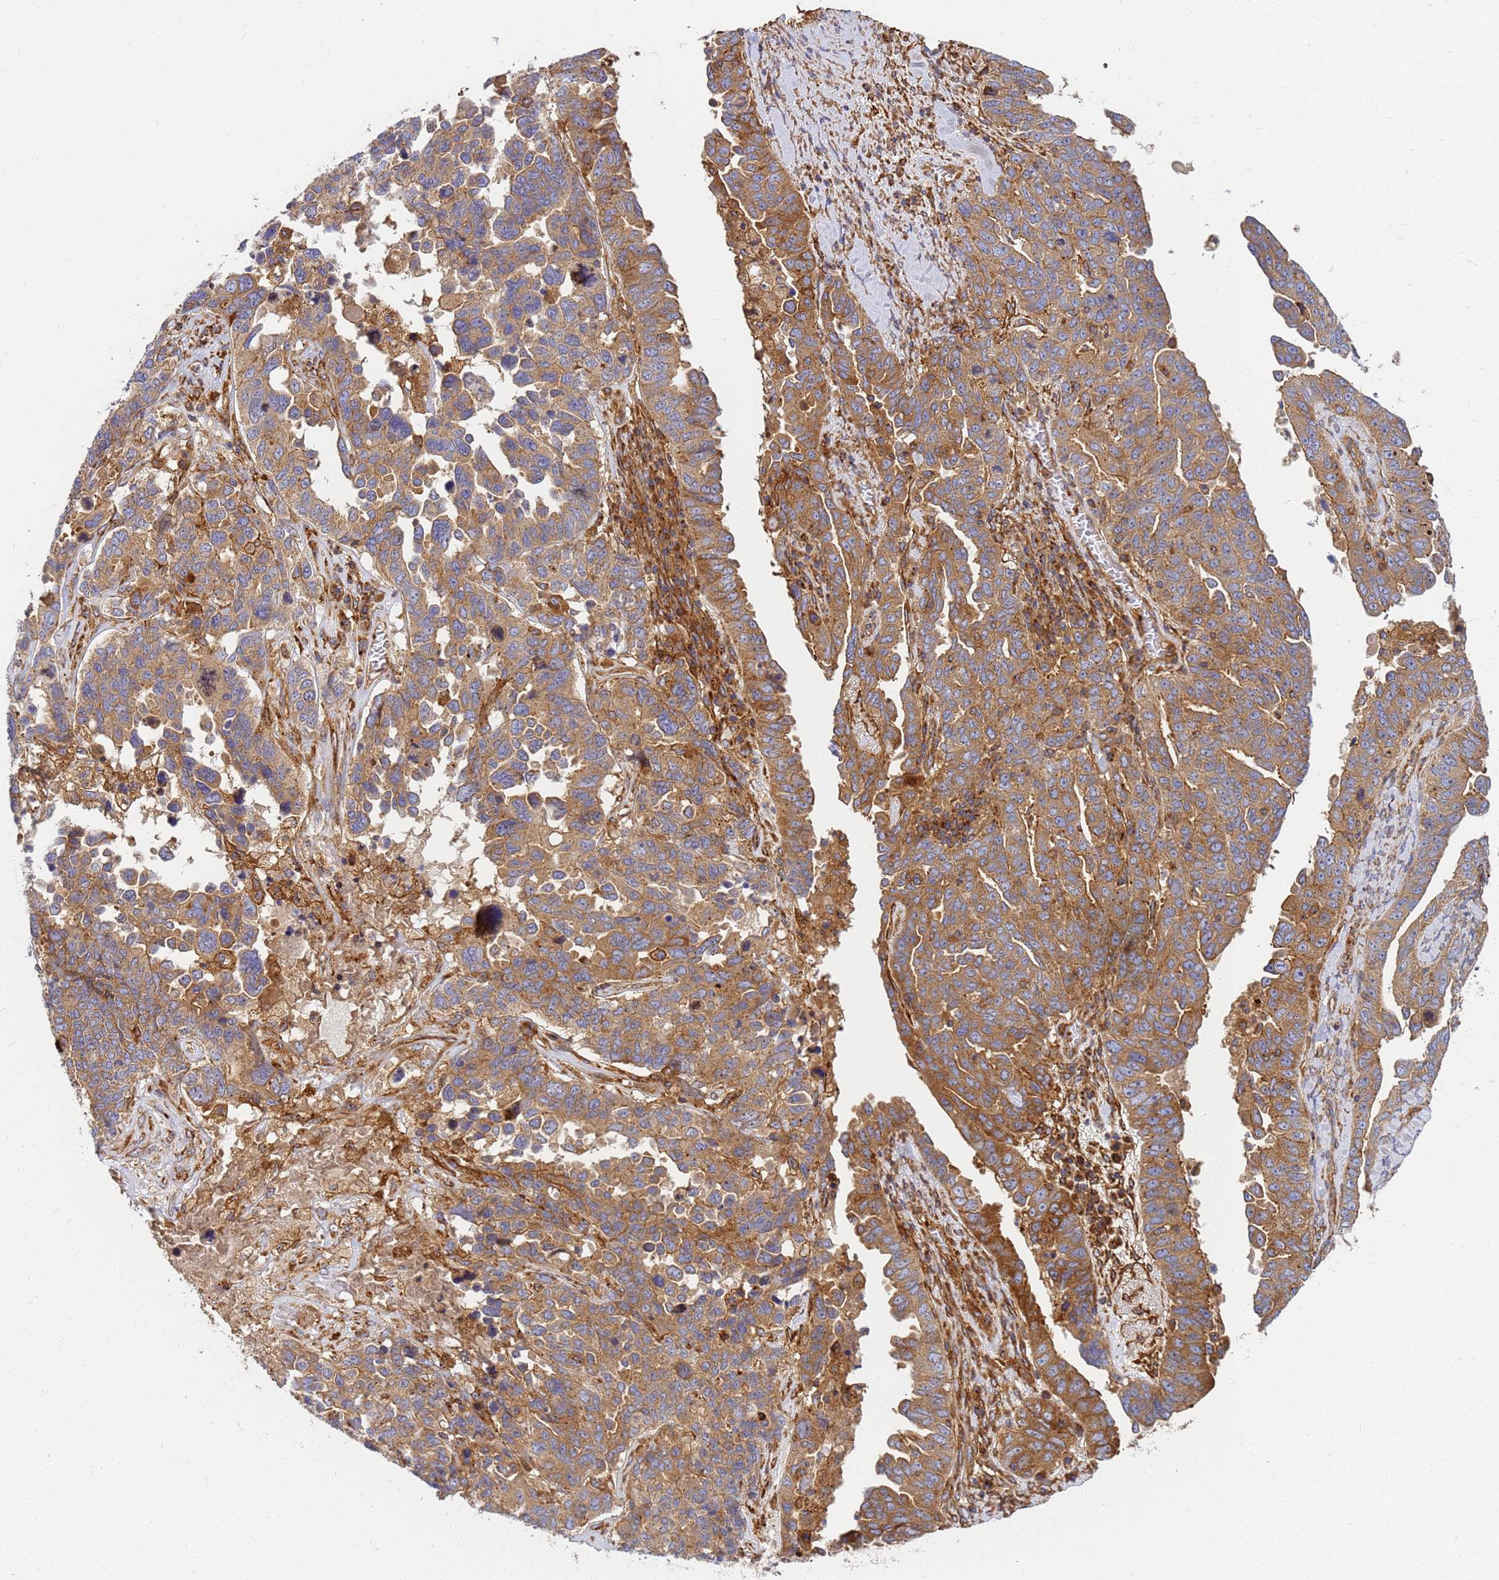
{"staining": {"intensity": "moderate", "quantity": ">75%", "location": "cytoplasmic/membranous"}, "tissue": "ovarian cancer", "cell_type": "Tumor cells", "image_type": "cancer", "snomed": [{"axis": "morphology", "description": "Carcinoma, endometroid"}, {"axis": "topography", "description": "Ovary"}], "caption": "This micrograph demonstrates immunohistochemistry staining of ovarian cancer, with medium moderate cytoplasmic/membranous staining in about >75% of tumor cells.", "gene": "C2CD5", "patient": {"sex": "female", "age": 62}}